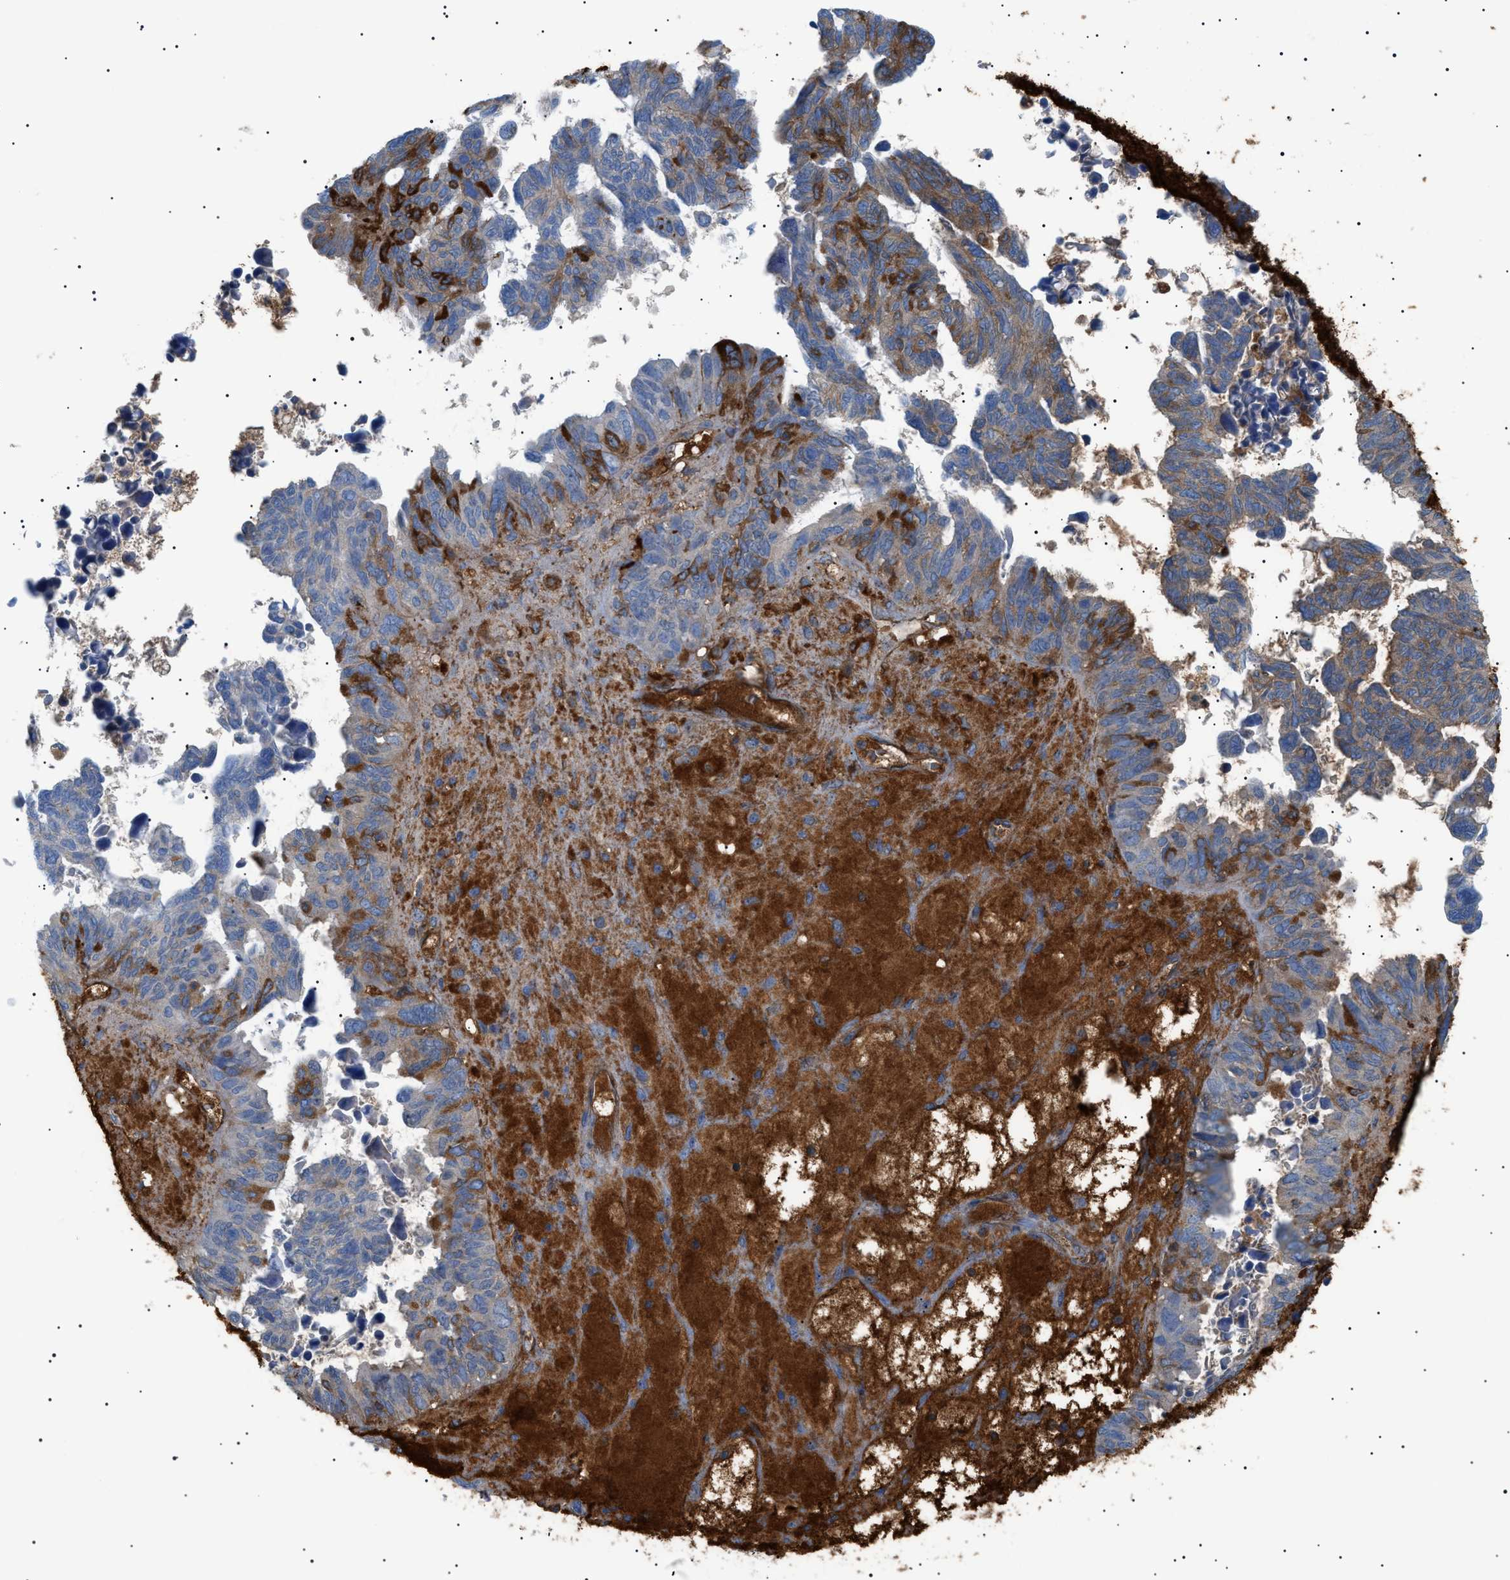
{"staining": {"intensity": "weak", "quantity": ">75%", "location": "cytoplasmic/membranous"}, "tissue": "ovarian cancer", "cell_type": "Tumor cells", "image_type": "cancer", "snomed": [{"axis": "morphology", "description": "Cystadenocarcinoma, serous, NOS"}, {"axis": "topography", "description": "Ovary"}], "caption": "Tumor cells exhibit weak cytoplasmic/membranous positivity in about >75% of cells in ovarian serous cystadenocarcinoma.", "gene": "LPA", "patient": {"sex": "female", "age": 79}}